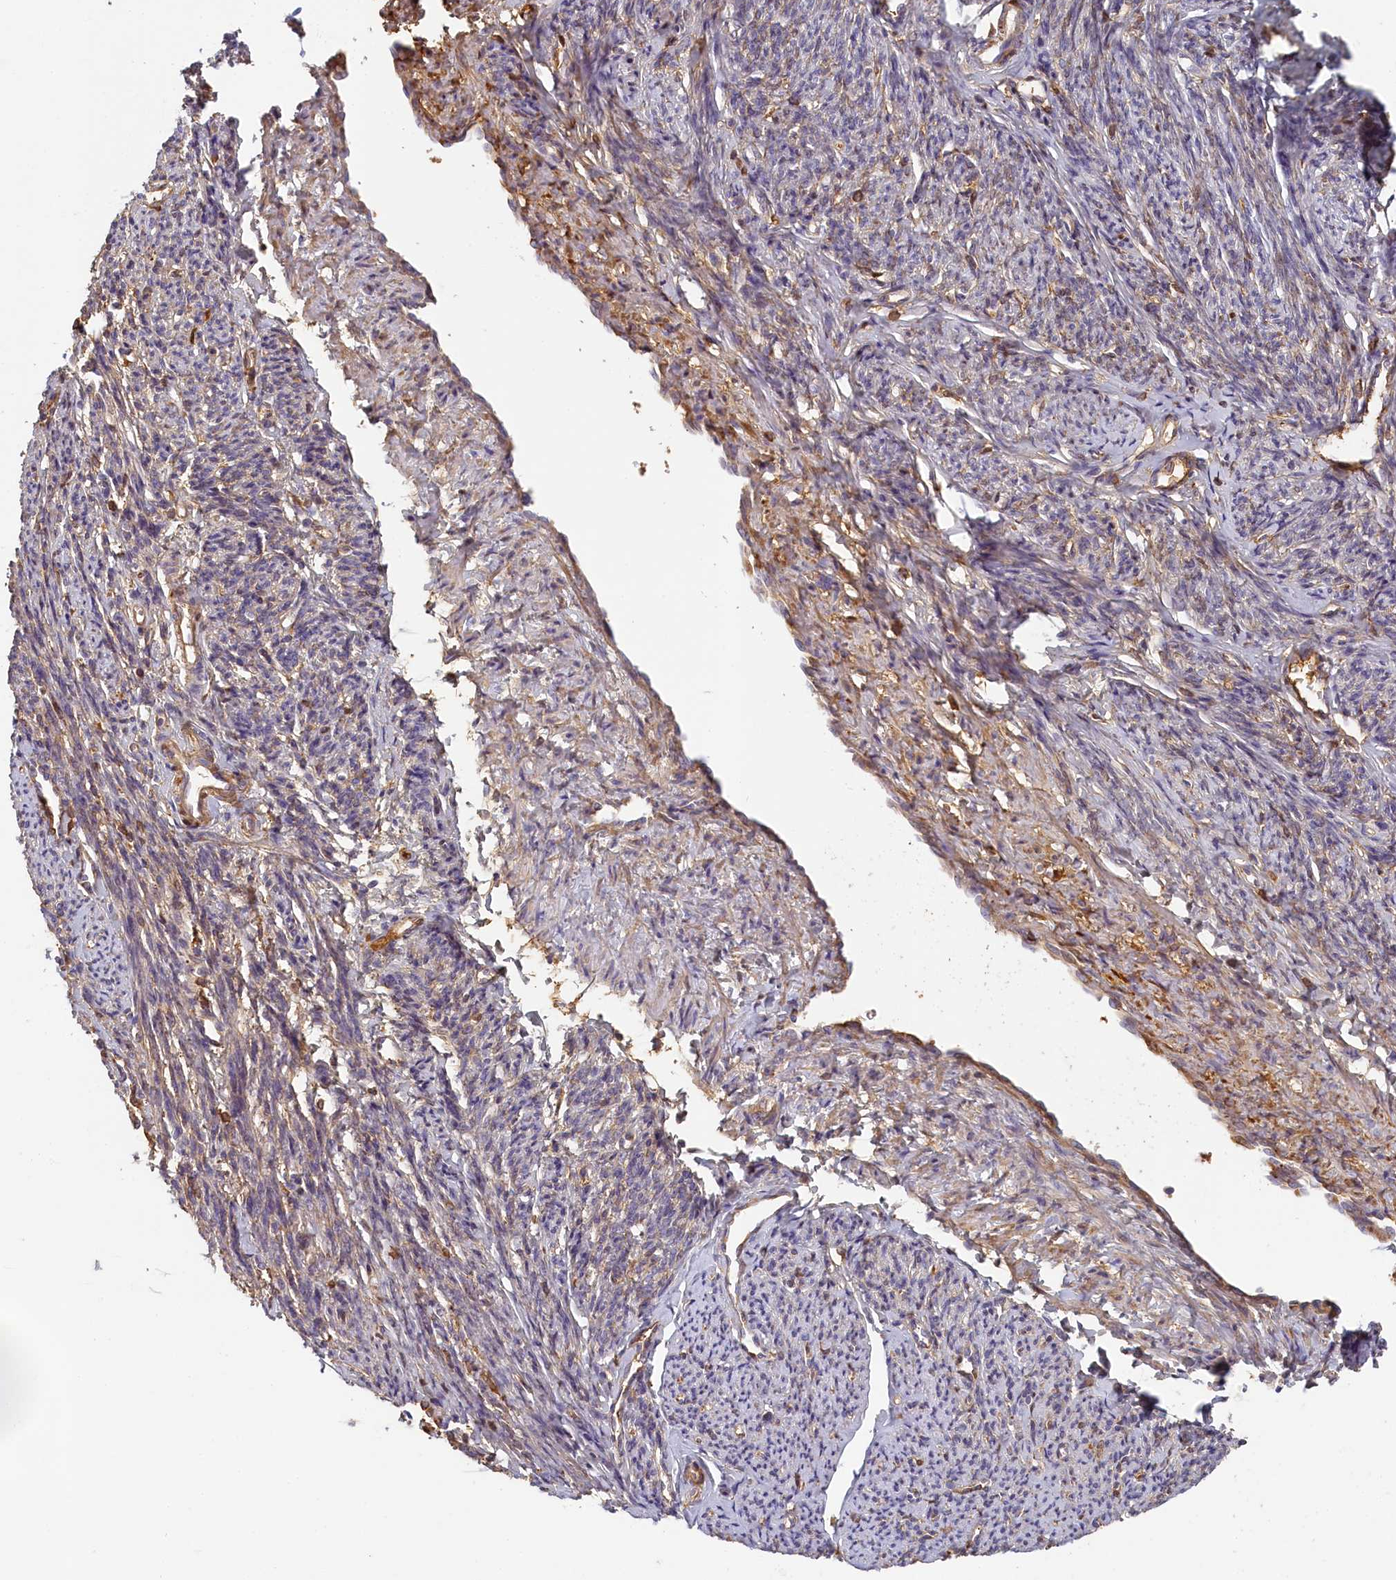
{"staining": {"intensity": "weak", "quantity": "25%-75%", "location": "cytoplasmic/membranous"}, "tissue": "smooth muscle", "cell_type": "Smooth muscle cells", "image_type": "normal", "snomed": [{"axis": "morphology", "description": "Normal tissue, NOS"}, {"axis": "topography", "description": "Smooth muscle"}, {"axis": "topography", "description": "Uterus"}], "caption": "Immunohistochemistry staining of unremarkable smooth muscle, which reveals low levels of weak cytoplasmic/membranous staining in about 25%-75% of smooth muscle cells indicating weak cytoplasmic/membranous protein expression. The staining was performed using DAB (3,3'-diaminobenzidine) (brown) for protein detection and nuclei were counterstained in hematoxylin (blue).", "gene": "STX16", "patient": {"sex": "female", "age": 59}}